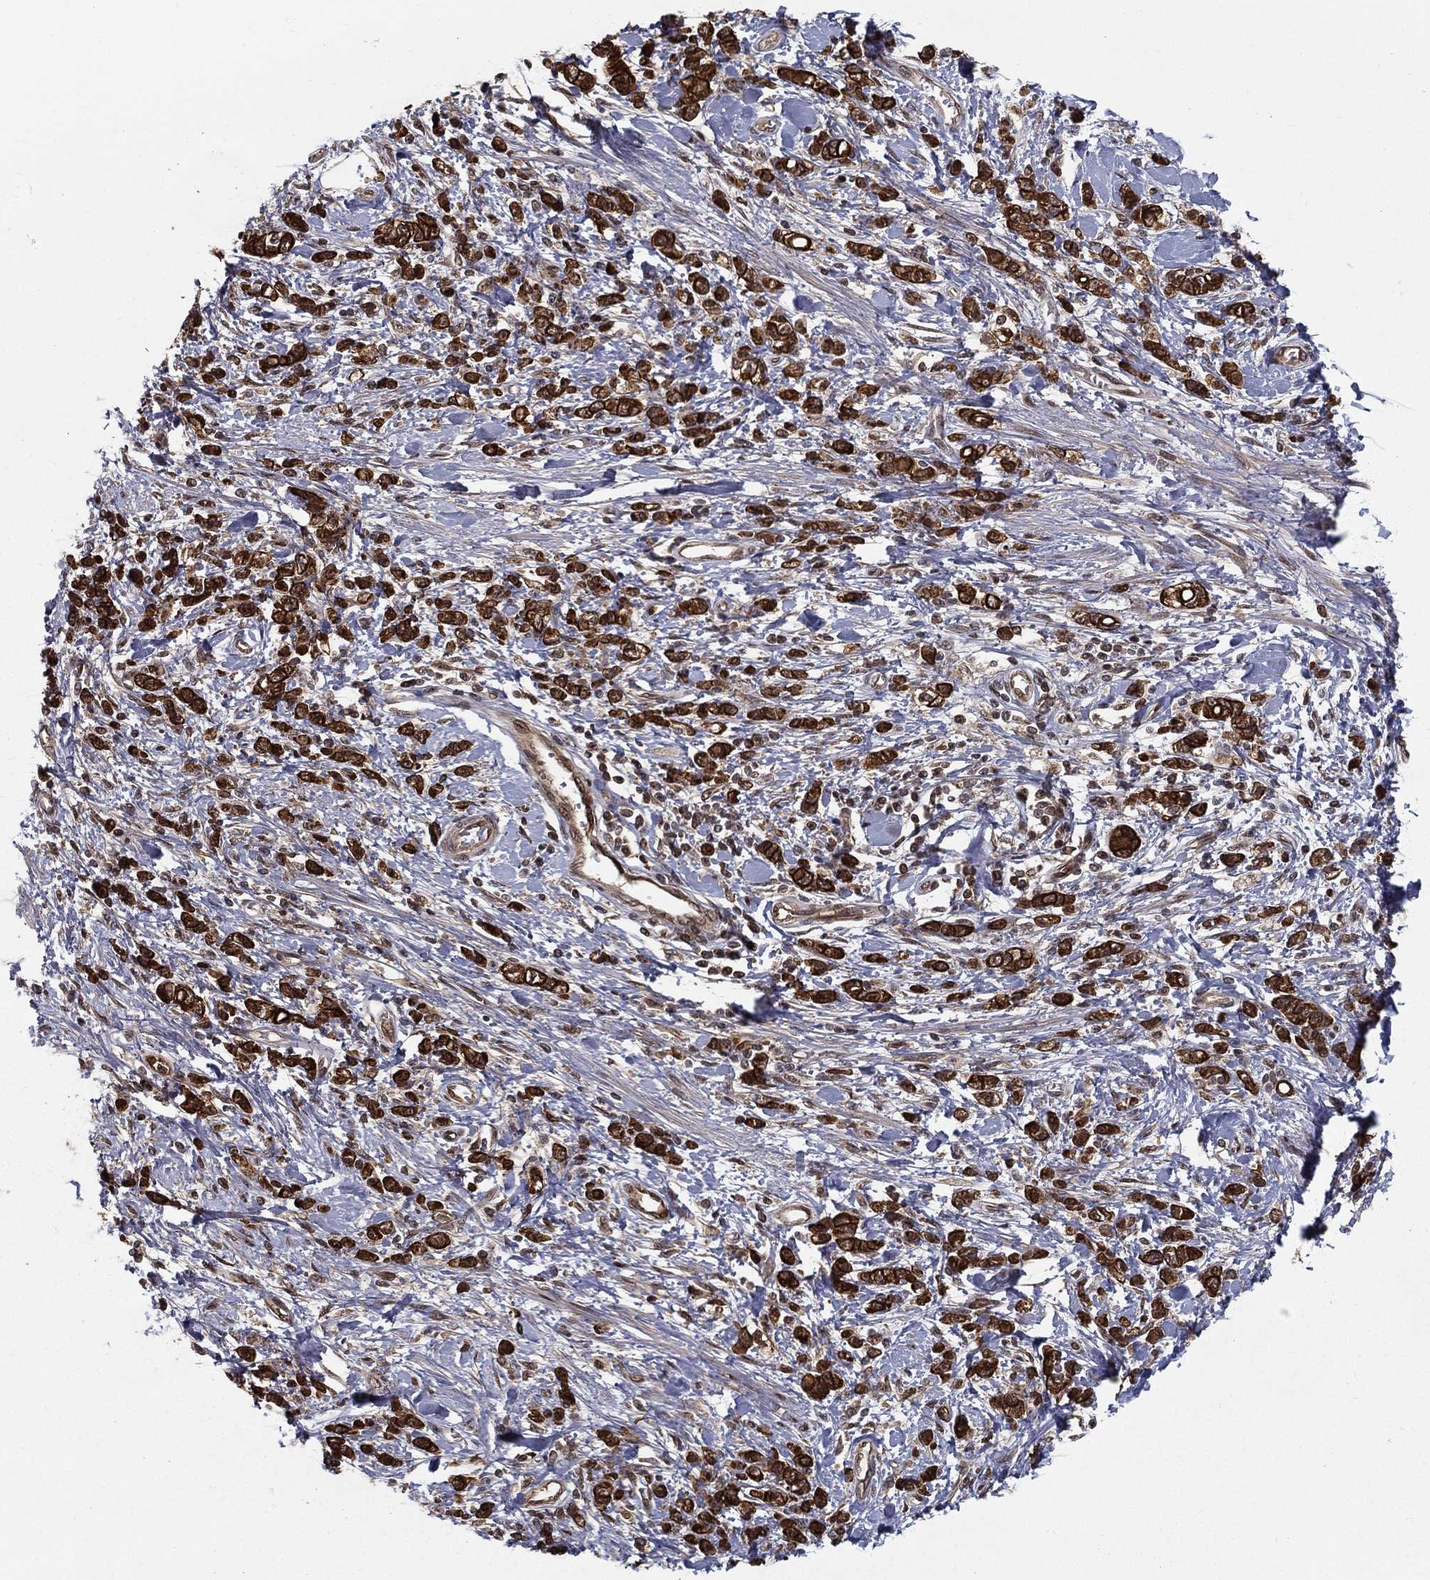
{"staining": {"intensity": "strong", "quantity": ">75%", "location": "cytoplasmic/membranous"}, "tissue": "stomach cancer", "cell_type": "Tumor cells", "image_type": "cancer", "snomed": [{"axis": "morphology", "description": "Adenocarcinoma, NOS"}, {"axis": "topography", "description": "Stomach"}], "caption": "Immunohistochemistry image of stomach cancer stained for a protein (brown), which reveals high levels of strong cytoplasmic/membranous expression in about >75% of tumor cells.", "gene": "SLC6A6", "patient": {"sex": "male", "age": 77}}